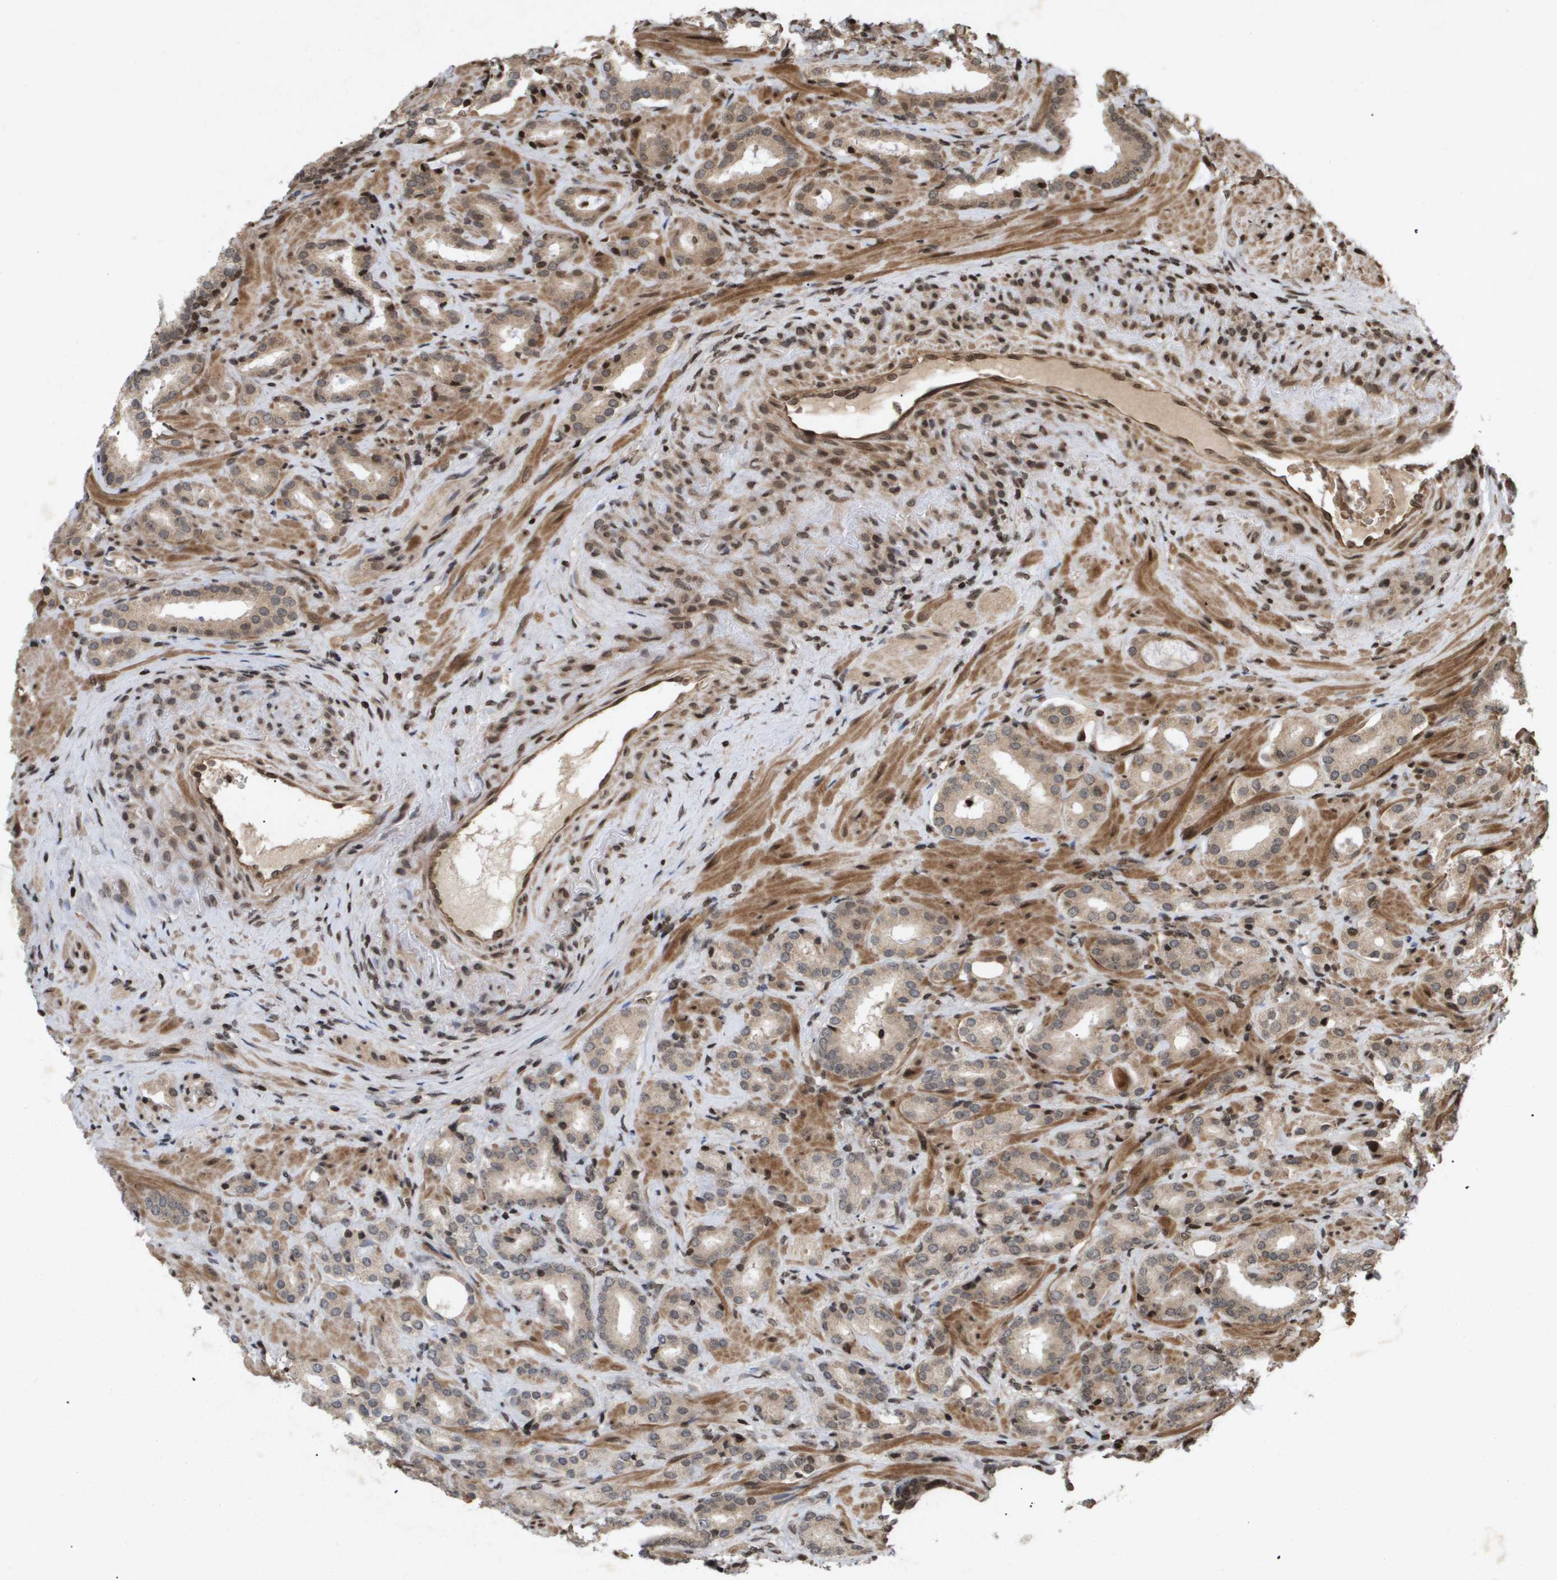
{"staining": {"intensity": "moderate", "quantity": "25%-75%", "location": "cytoplasmic/membranous,nuclear"}, "tissue": "prostate cancer", "cell_type": "Tumor cells", "image_type": "cancer", "snomed": [{"axis": "morphology", "description": "Adenocarcinoma, High grade"}, {"axis": "topography", "description": "Prostate"}], "caption": "Human prostate cancer (high-grade adenocarcinoma) stained with a protein marker exhibits moderate staining in tumor cells.", "gene": "HSPA6", "patient": {"sex": "male", "age": 64}}